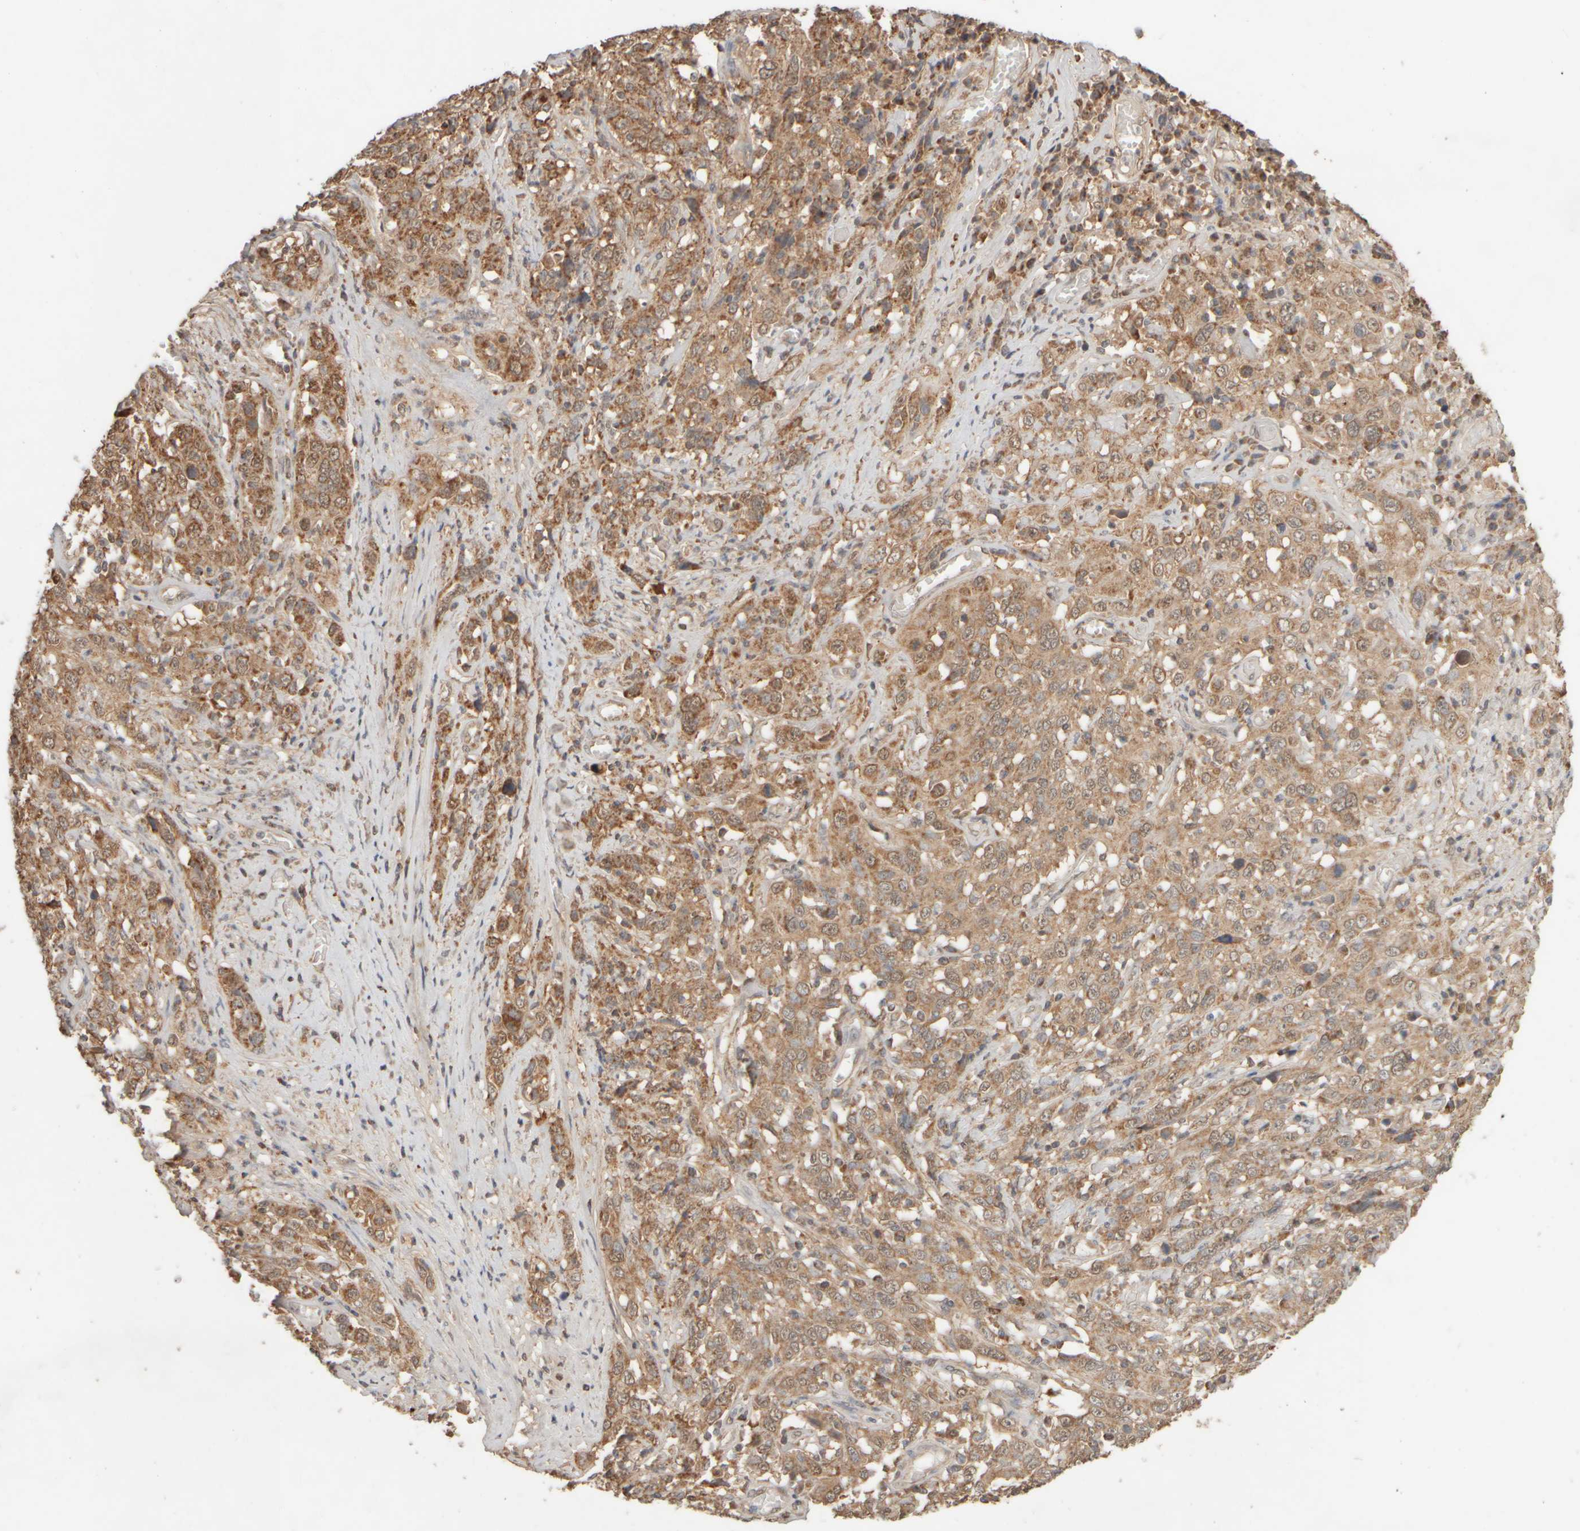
{"staining": {"intensity": "moderate", "quantity": ">75%", "location": "cytoplasmic/membranous"}, "tissue": "cervical cancer", "cell_type": "Tumor cells", "image_type": "cancer", "snomed": [{"axis": "morphology", "description": "Squamous cell carcinoma, NOS"}, {"axis": "topography", "description": "Cervix"}], "caption": "Immunohistochemical staining of human cervical cancer shows medium levels of moderate cytoplasmic/membranous staining in approximately >75% of tumor cells.", "gene": "EIF2B3", "patient": {"sex": "female", "age": 46}}